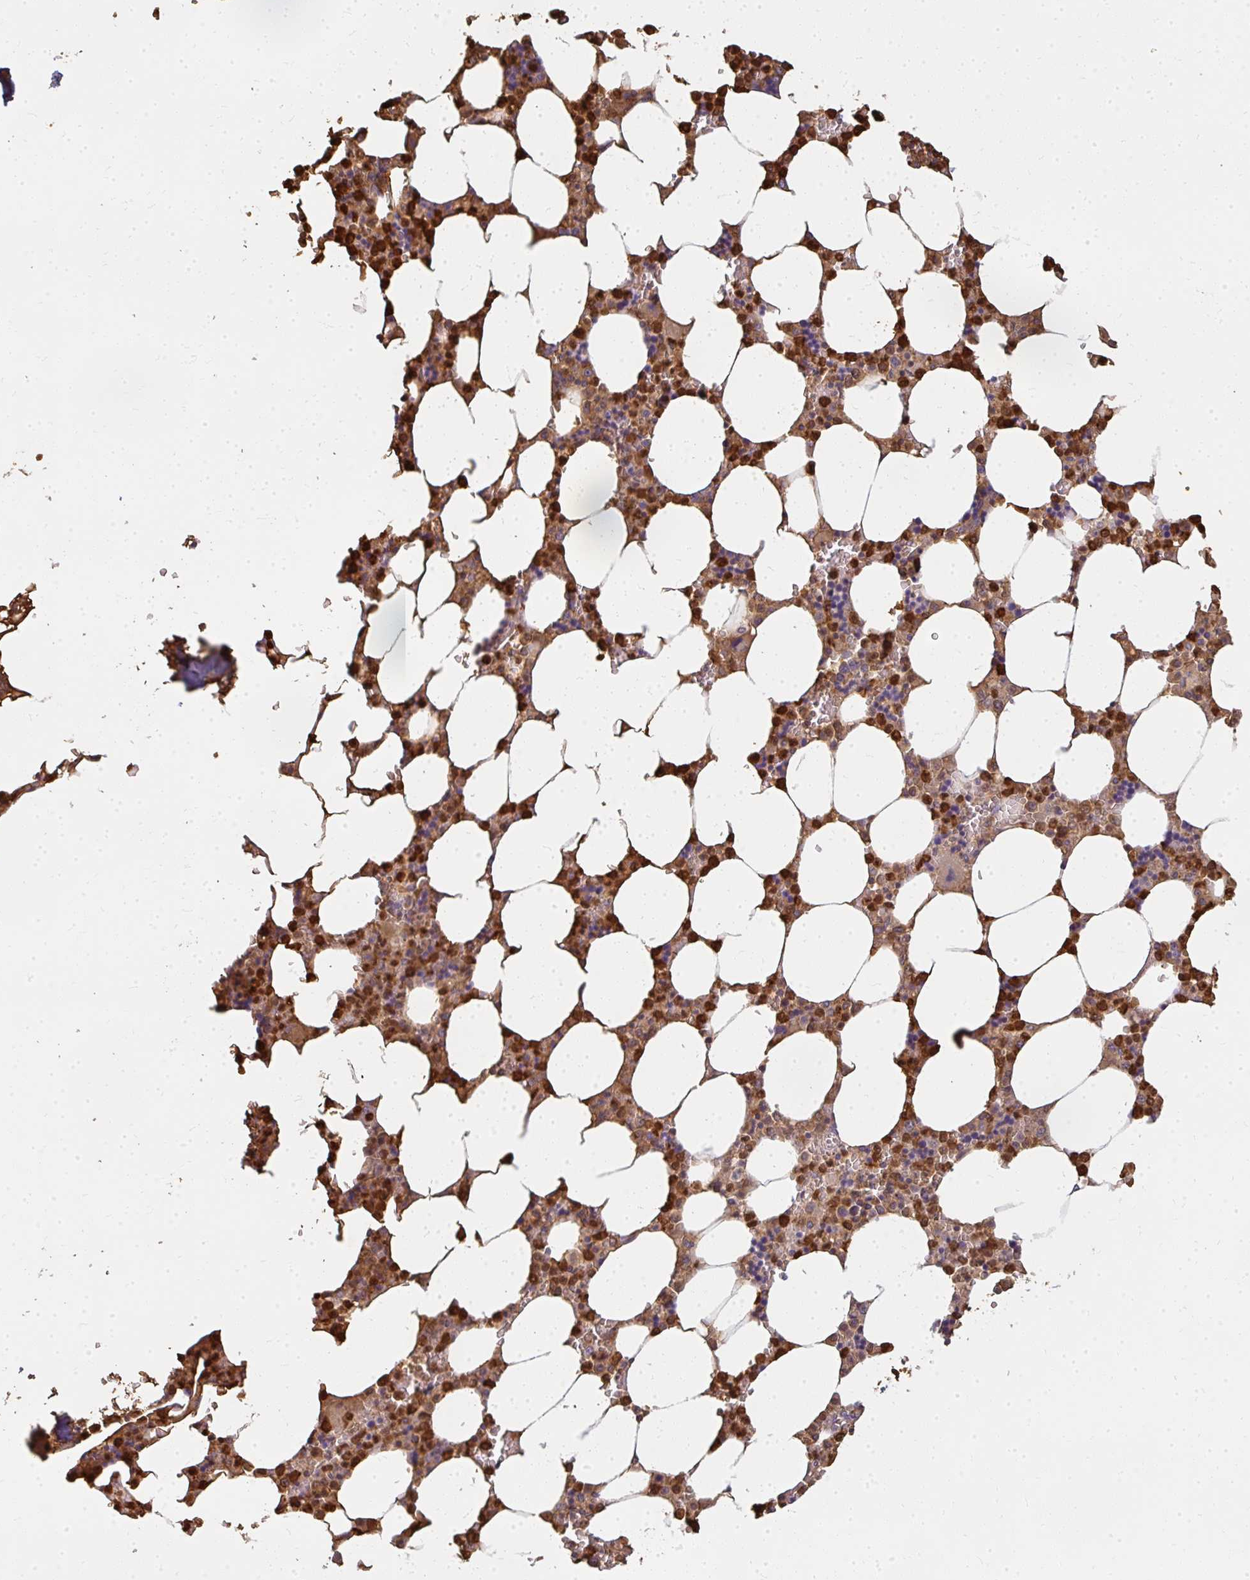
{"staining": {"intensity": "strong", "quantity": ">75%", "location": "cytoplasmic/membranous"}, "tissue": "bone marrow", "cell_type": "Hematopoietic cells", "image_type": "normal", "snomed": [{"axis": "morphology", "description": "Normal tissue, NOS"}, {"axis": "topography", "description": "Bone marrow"}], "caption": "A brown stain labels strong cytoplasmic/membranous expression of a protein in hematopoietic cells of benign human bone marrow.", "gene": "CNTRL", "patient": {"sex": "male", "age": 64}}